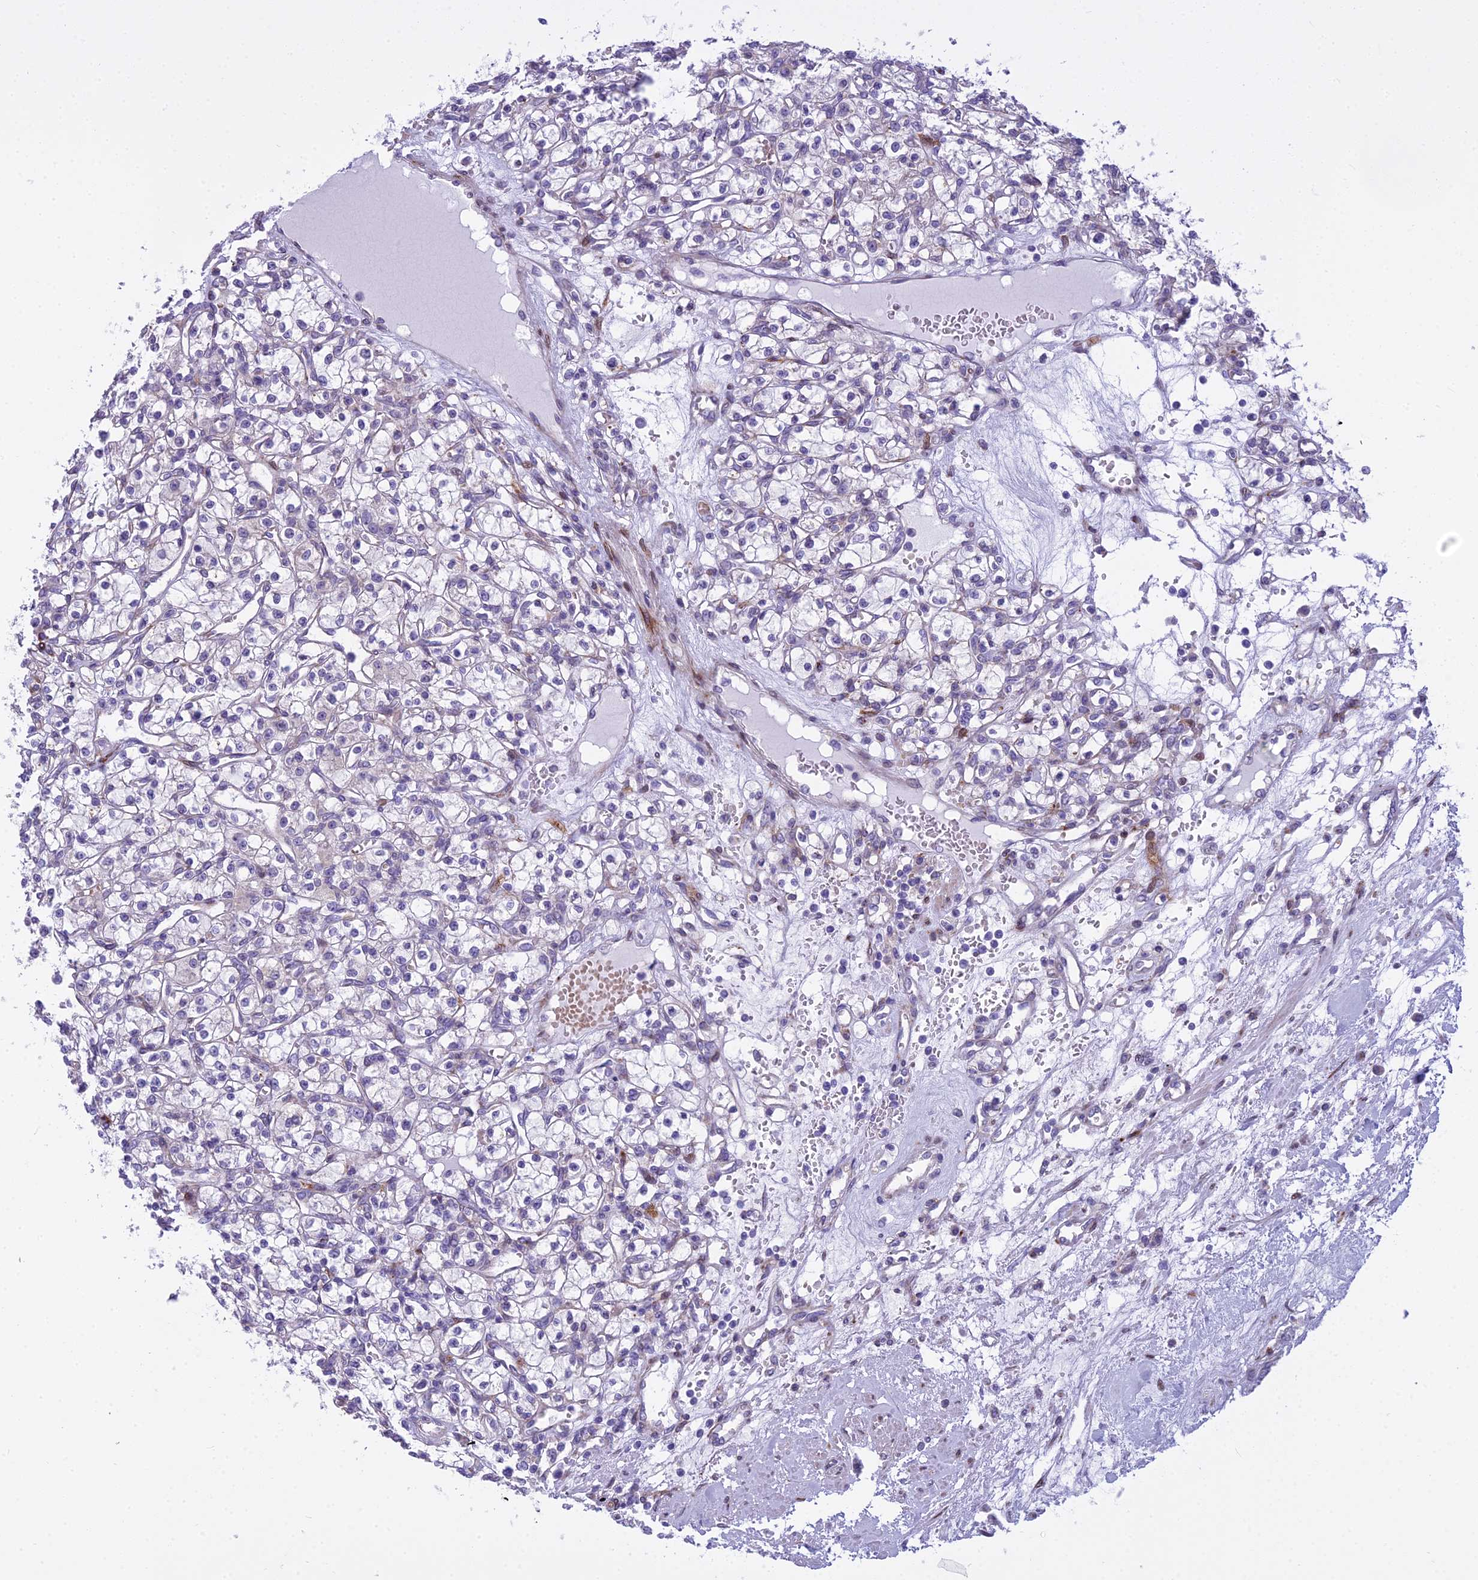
{"staining": {"intensity": "negative", "quantity": "none", "location": "none"}, "tissue": "renal cancer", "cell_type": "Tumor cells", "image_type": "cancer", "snomed": [{"axis": "morphology", "description": "Adenocarcinoma, NOS"}, {"axis": "topography", "description": "Kidney"}], "caption": "Renal cancer was stained to show a protein in brown. There is no significant positivity in tumor cells.", "gene": "PCDHB14", "patient": {"sex": "female", "age": 59}}